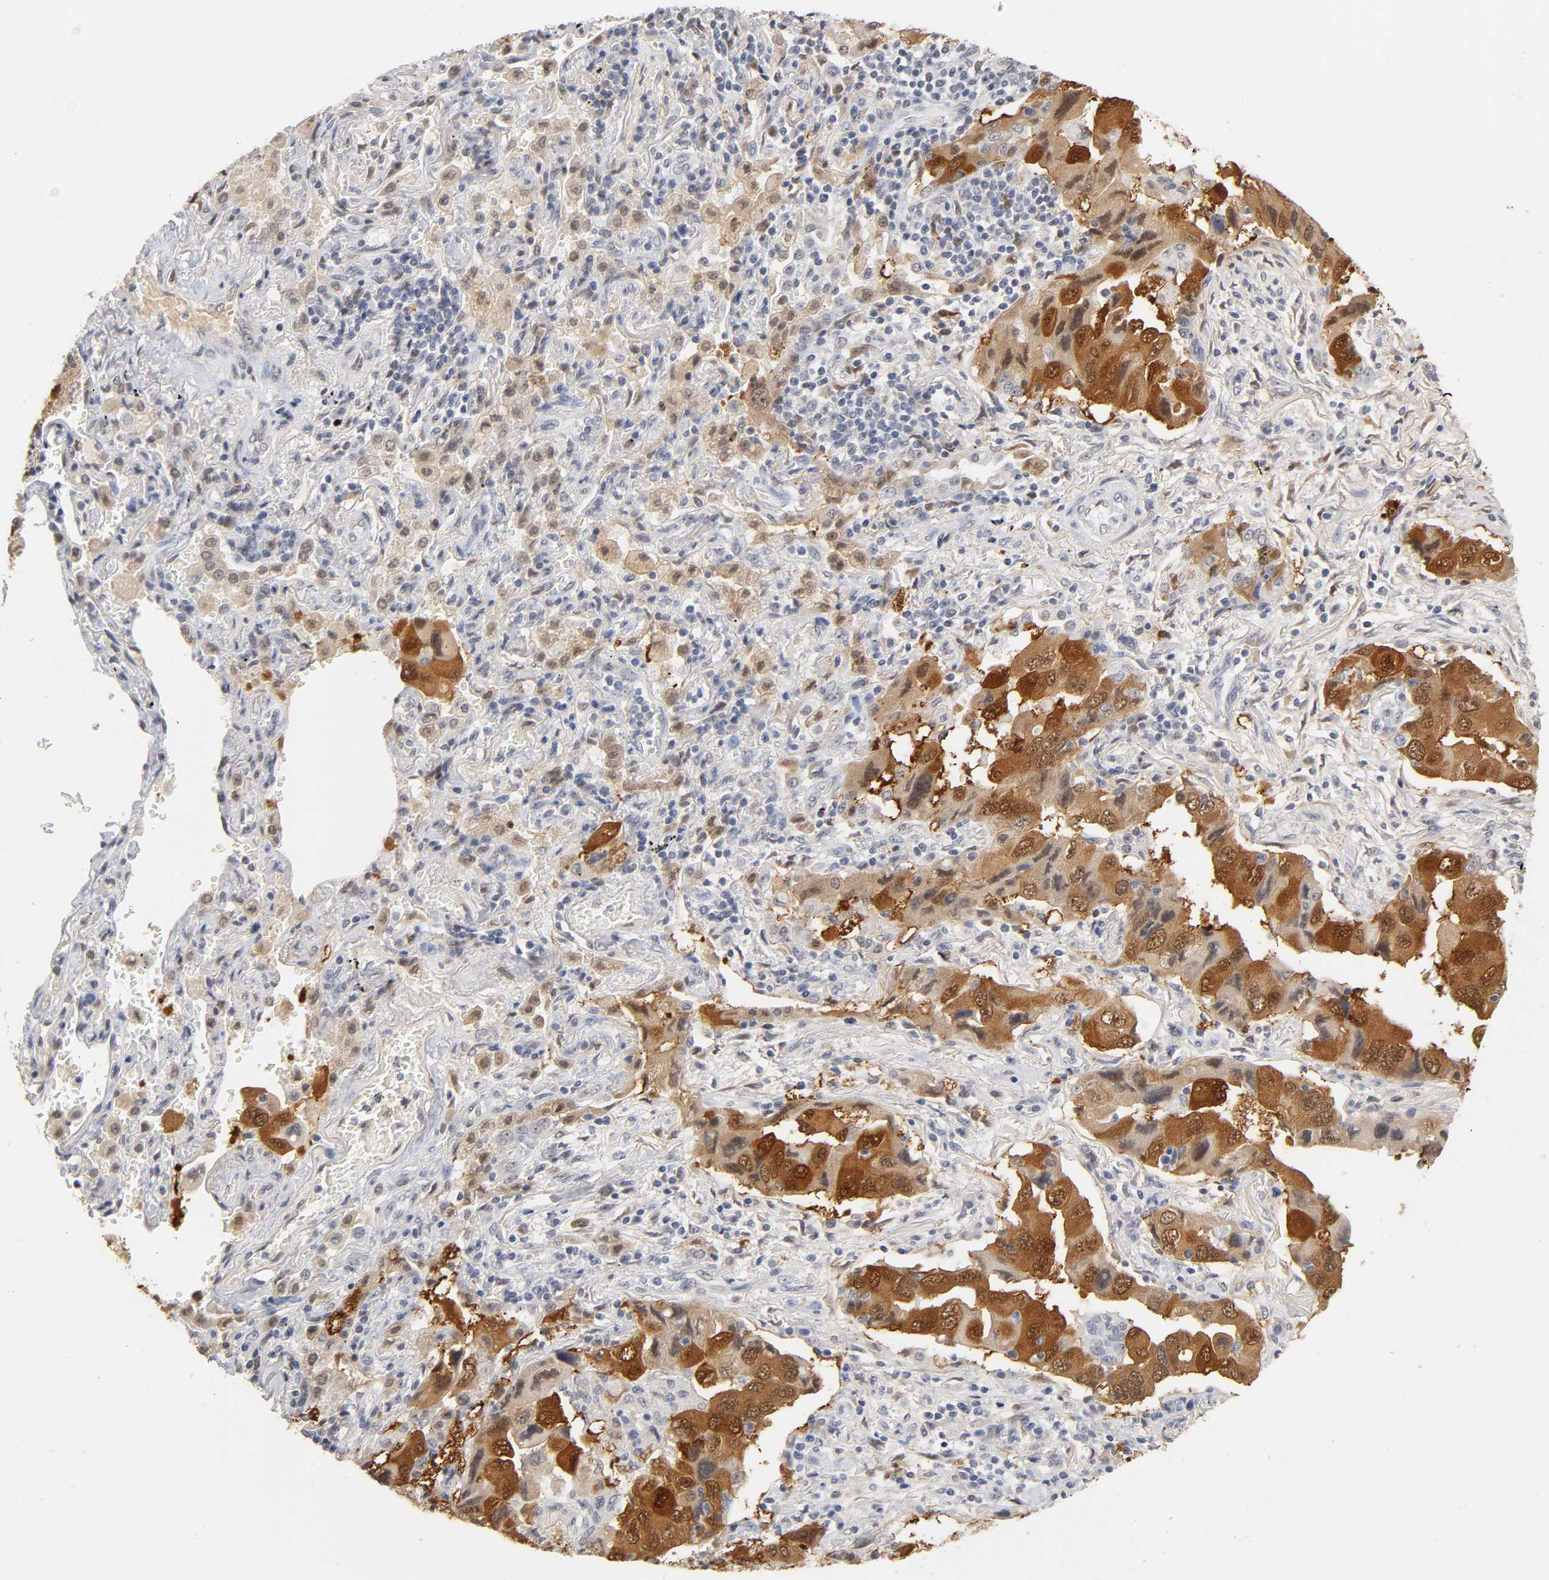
{"staining": {"intensity": "strong", "quantity": ">75%", "location": "cytoplasmic/membranous,nuclear"}, "tissue": "lung cancer", "cell_type": "Tumor cells", "image_type": "cancer", "snomed": [{"axis": "morphology", "description": "Adenocarcinoma, NOS"}, {"axis": "topography", "description": "Lung"}], "caption": "A high-resolution photomicrograph shows IHC staining of adenocarcinoma (lung), which reveals strong cytoplasmic/membranous and nuclear staining in about >75% of tumor cells.", "gene": "CRABP2", "patient": {"sex": "female", "age": 65}}